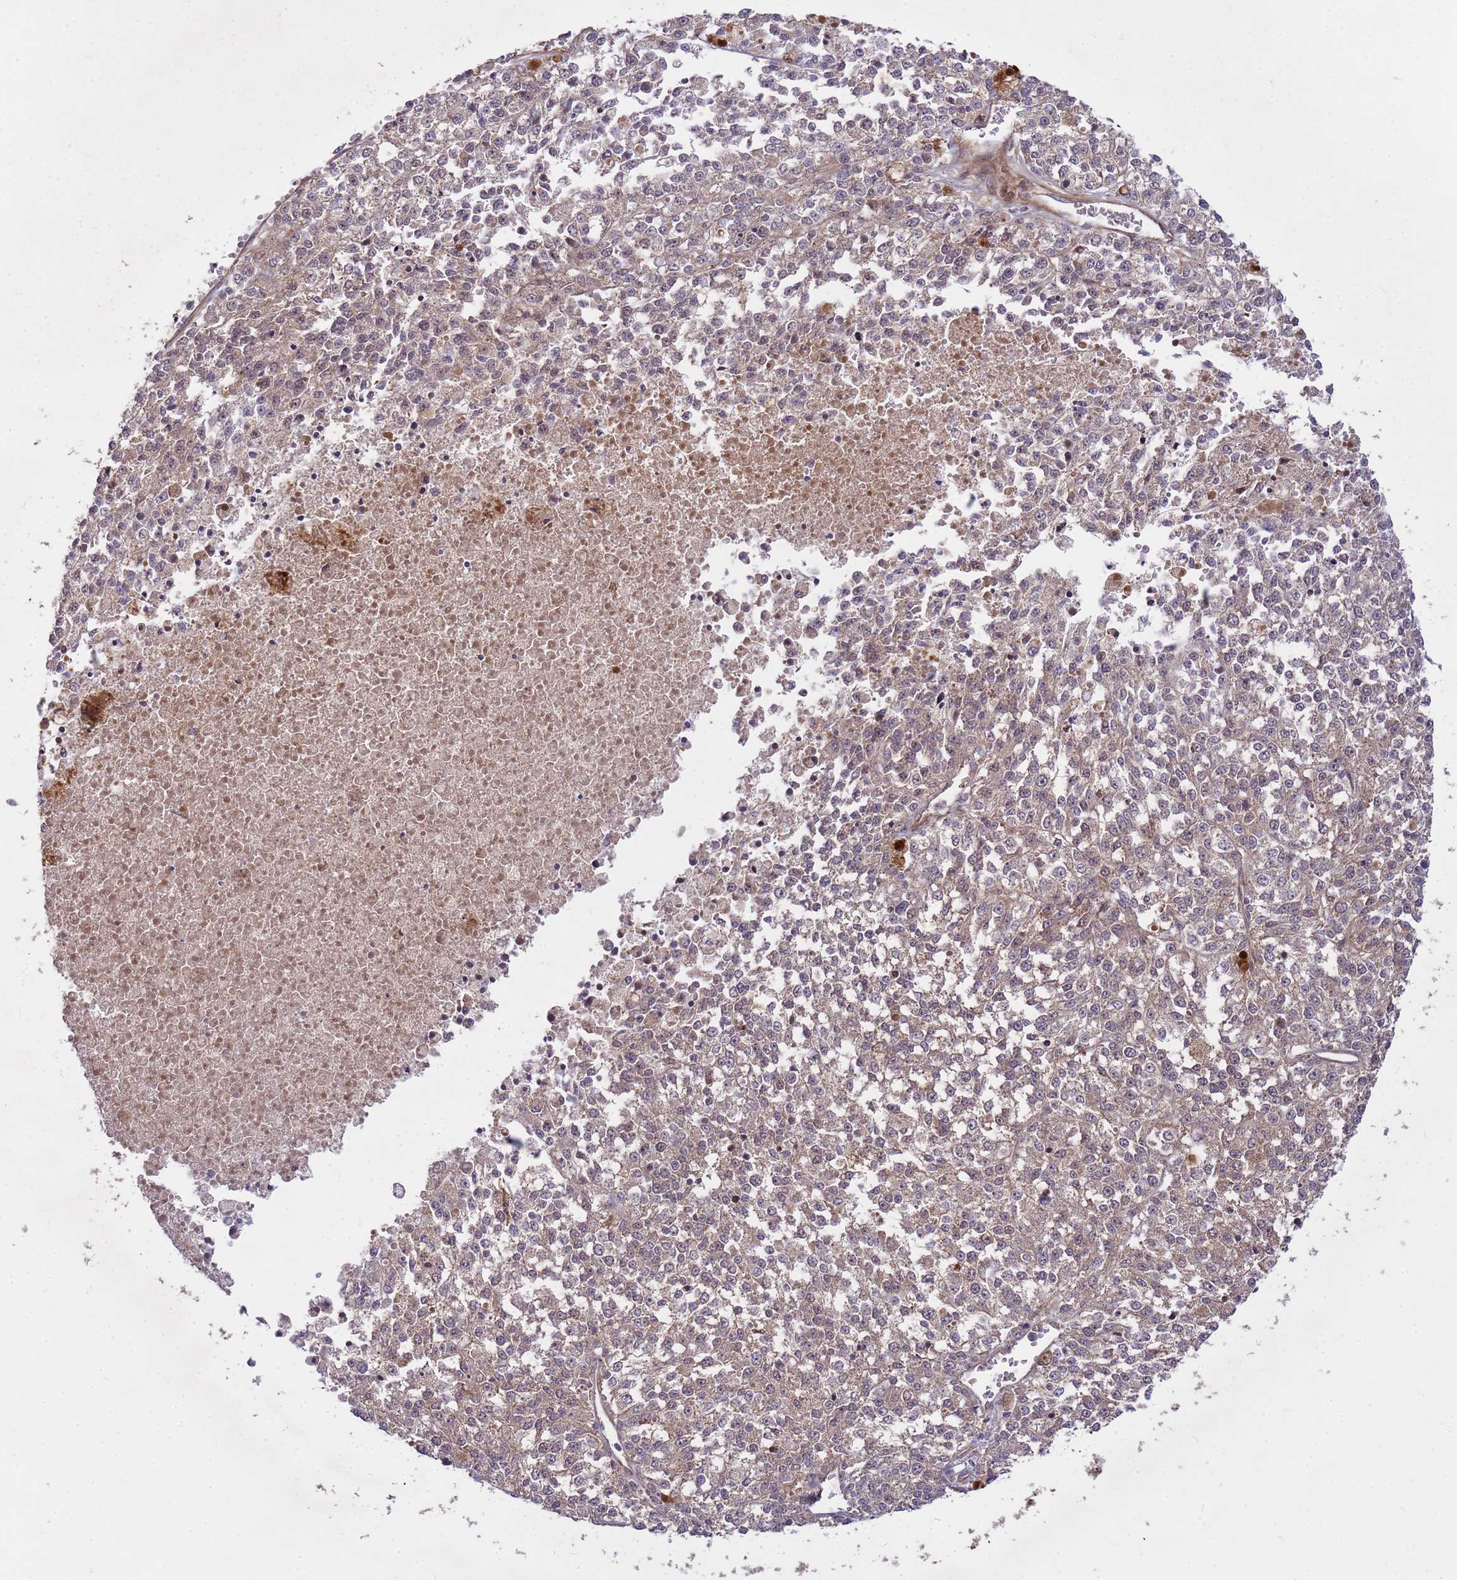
{"staining": {"intensity": "weak", "quantity": "25%-75%", "location": "cytoplasmic/membranous,nuclear"}, "tissue": "melanoma", "cell_type": "Tumor cells", "image_type": "cancer", "snomed": [{"axis": "morphology", "description": "Malignant melanoma, NOS"}, {"axis": "topography", "description": "Skin"}], "caption": "Protein expression analysis of human malignant melanoma reveals weak cytoplasmic/membranous and nuclear positivity in approximately 25%-75% of tumor cells.", "gene": "PPP2CB", "patient": {"sex": "female", "age": 64}}